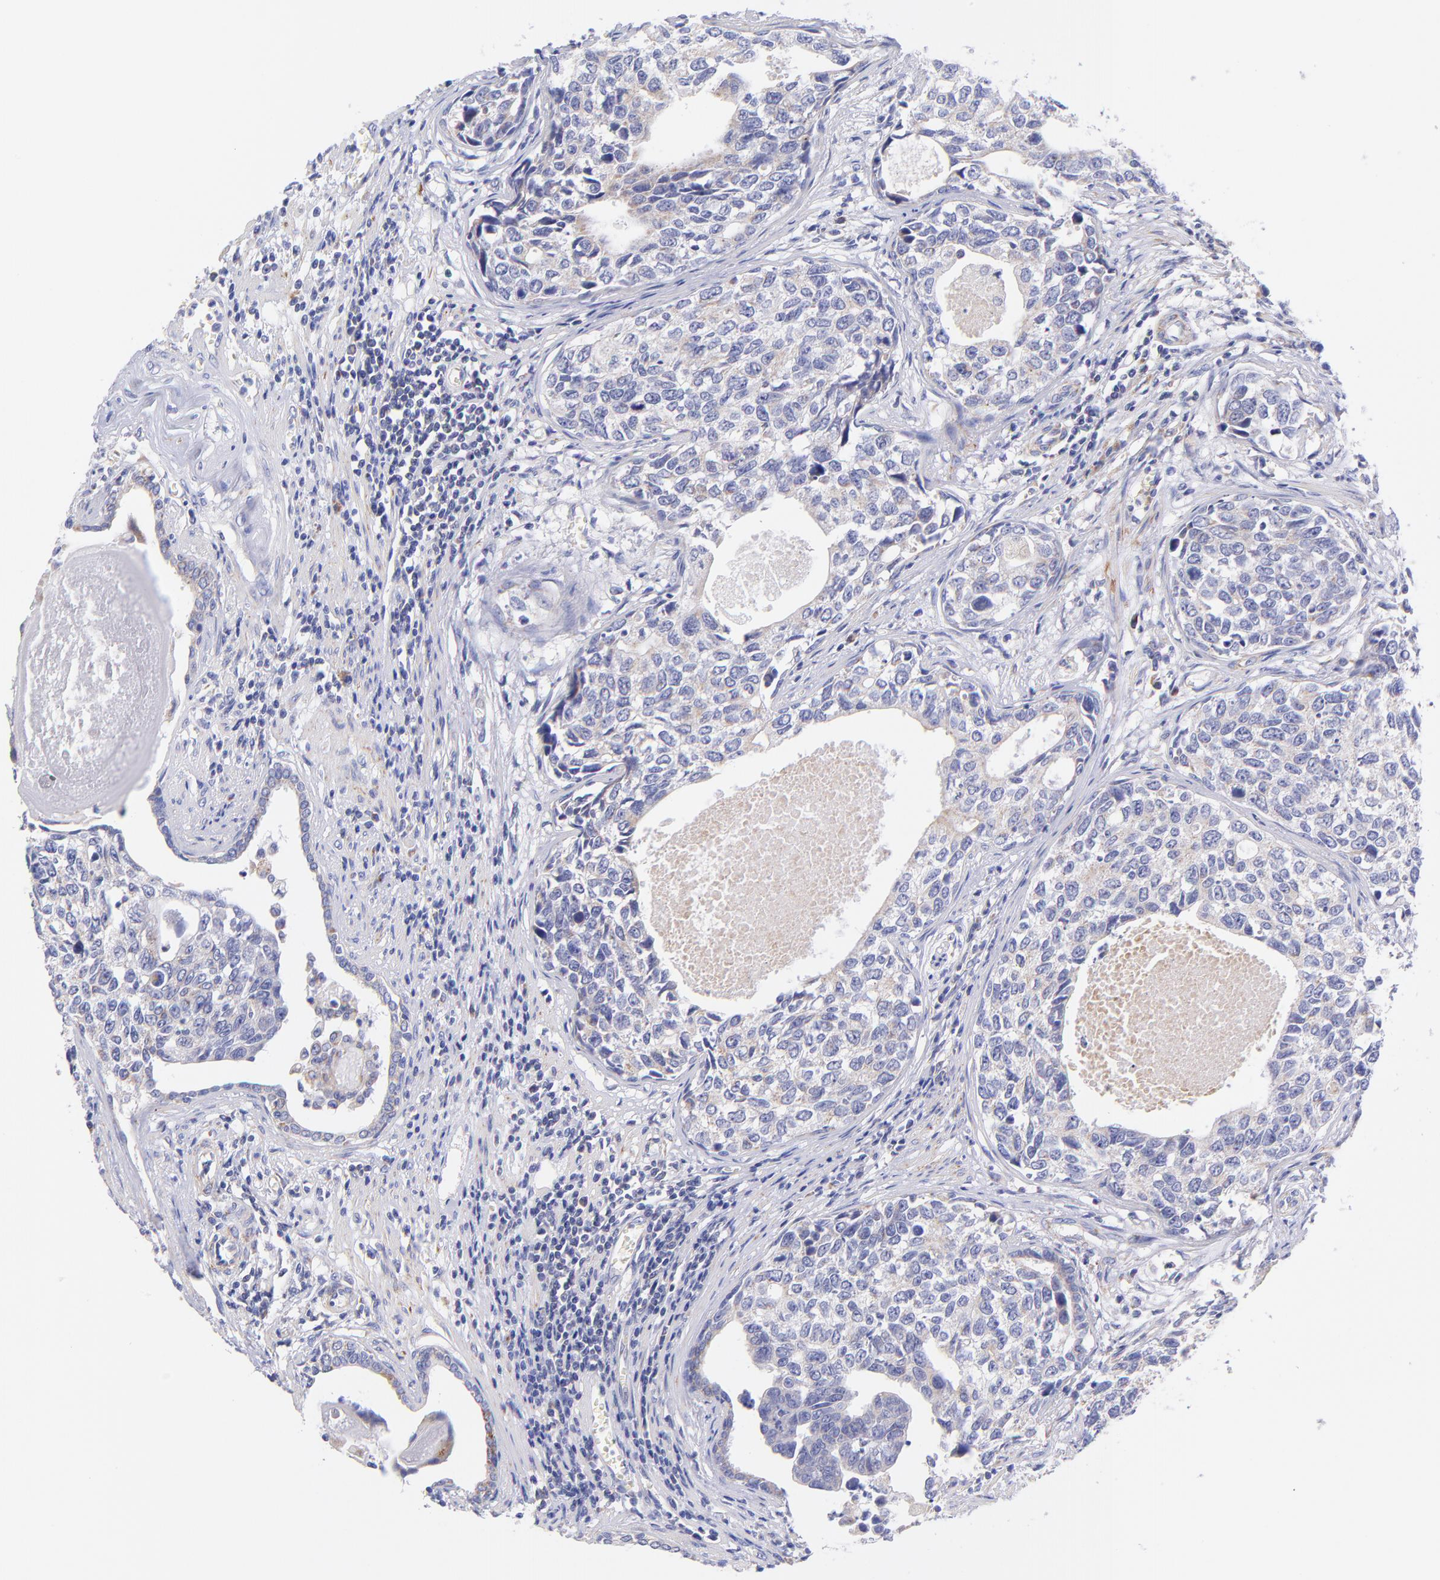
{"staining": {"intensity": "weak", "quantity": "<25%", "location": "cytoplasmic/membranous"}, "tissue": "urothelial cancer", "cell_type": "Tumor cells", "image_type": "cancer", "snomed": [{"axis": "morphology", "description": "Urothelial carcinoma, High grade"}, {"axis": "topography", "description": "Urinary bladder"}], "caption": "Immunohistochemical staining of human urothelial carcinoma (high-grade) reveals no significant positivity in tumor cells.", "gene": "NDUFB7", "patient": {"sex": "male", "age": 81}}